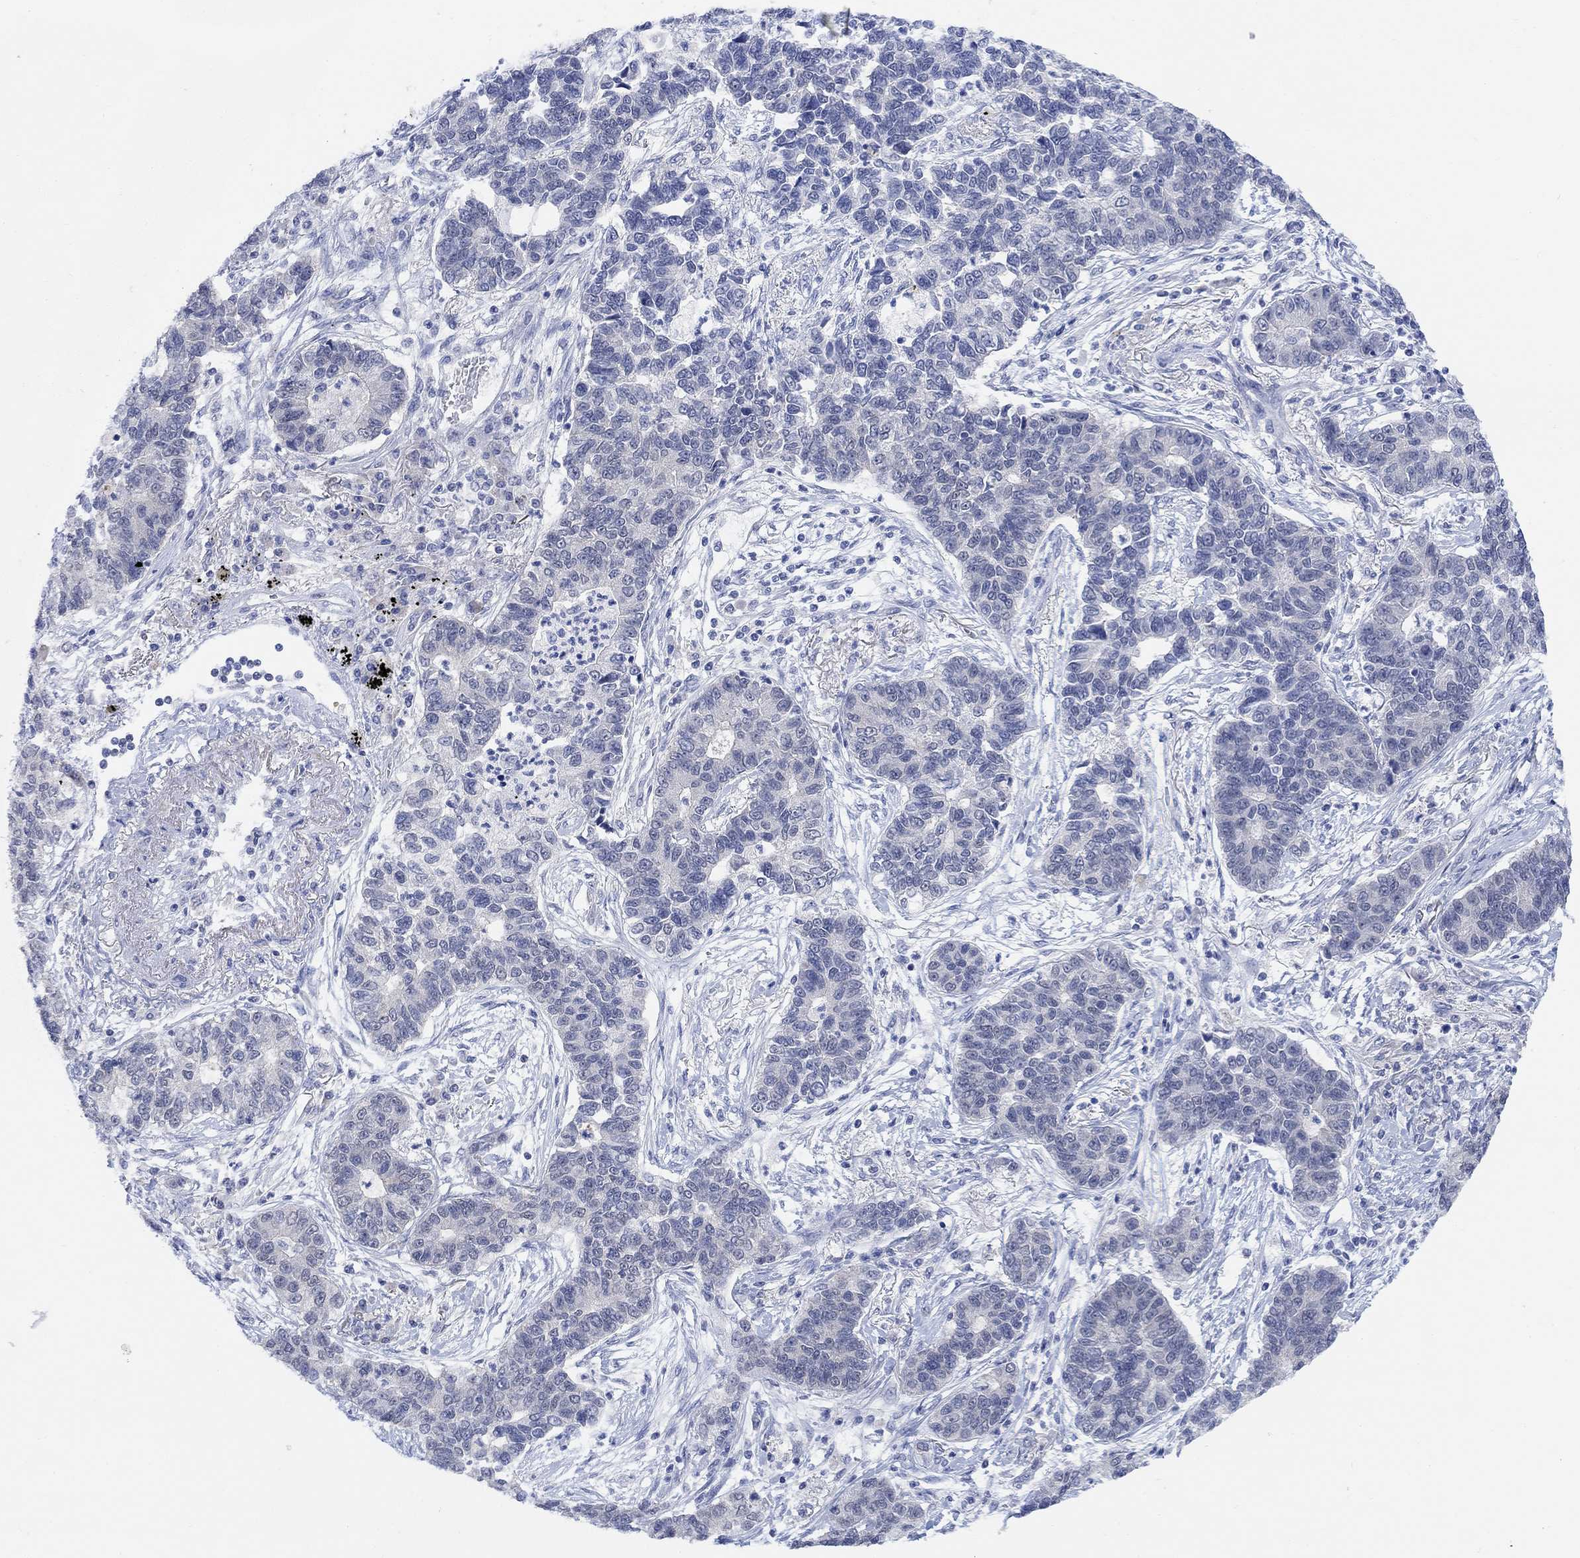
{"staining": {"intensity": "negative", "quantity": "none", "location": "none"}, "tissue": "lung cancer", "cell_type": "Tumor cells", "image_type": "cancer", "snomed": [{"axis": "morphology", "description": "Adenocarcinoma, NOS"}, {"axis": "topography", "description": "Lung"}], "caption": "Immunohistochemical staining of human lung cancer (adenocarcinoma) reveals no significant expression in tumor cells. Nuclei are stained in blue.", "gene": "RIMS1", "patient": {"sex": "female", "age": 57}}